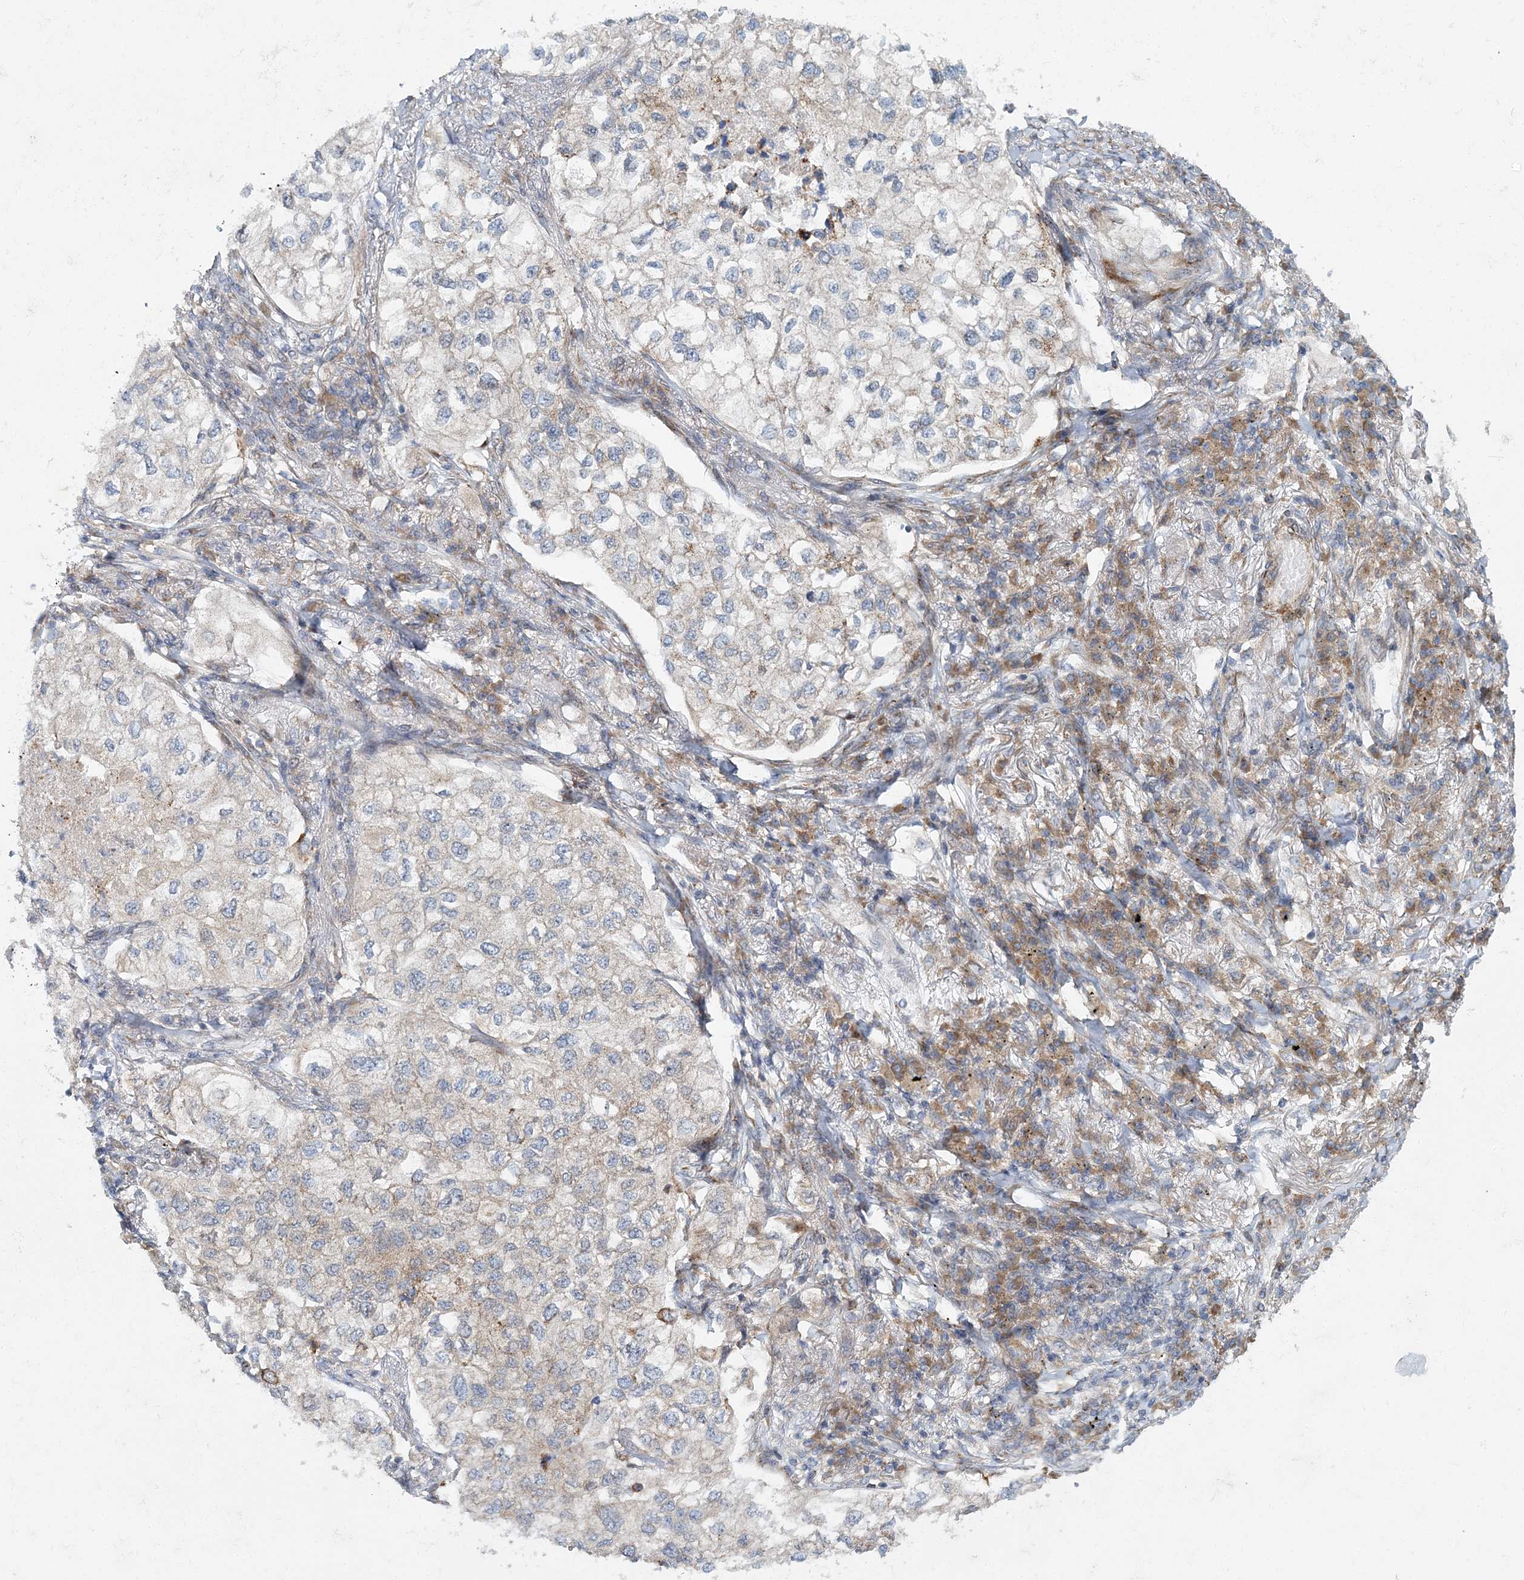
{"staining": {"intensity": "negative", "quantity": "none", "location": "none"}, "tissue": "lung cancer", "cell_type": "Tumor cells", "image_type": "cancer", "snomed": [{"axis": "morphology", "description": "Adenocarcinoma, NOS"}, {"axis": "topography", "description": "Lung"}], "caption": "Immunohistochemistry (IHC) micrograph of adenocarcinoma (lung) stained for a protein (brown), which demonstrates no positivity in tumor cells.", "gene": "NBAS", "patient": {"sex": "male", "age": 63}}